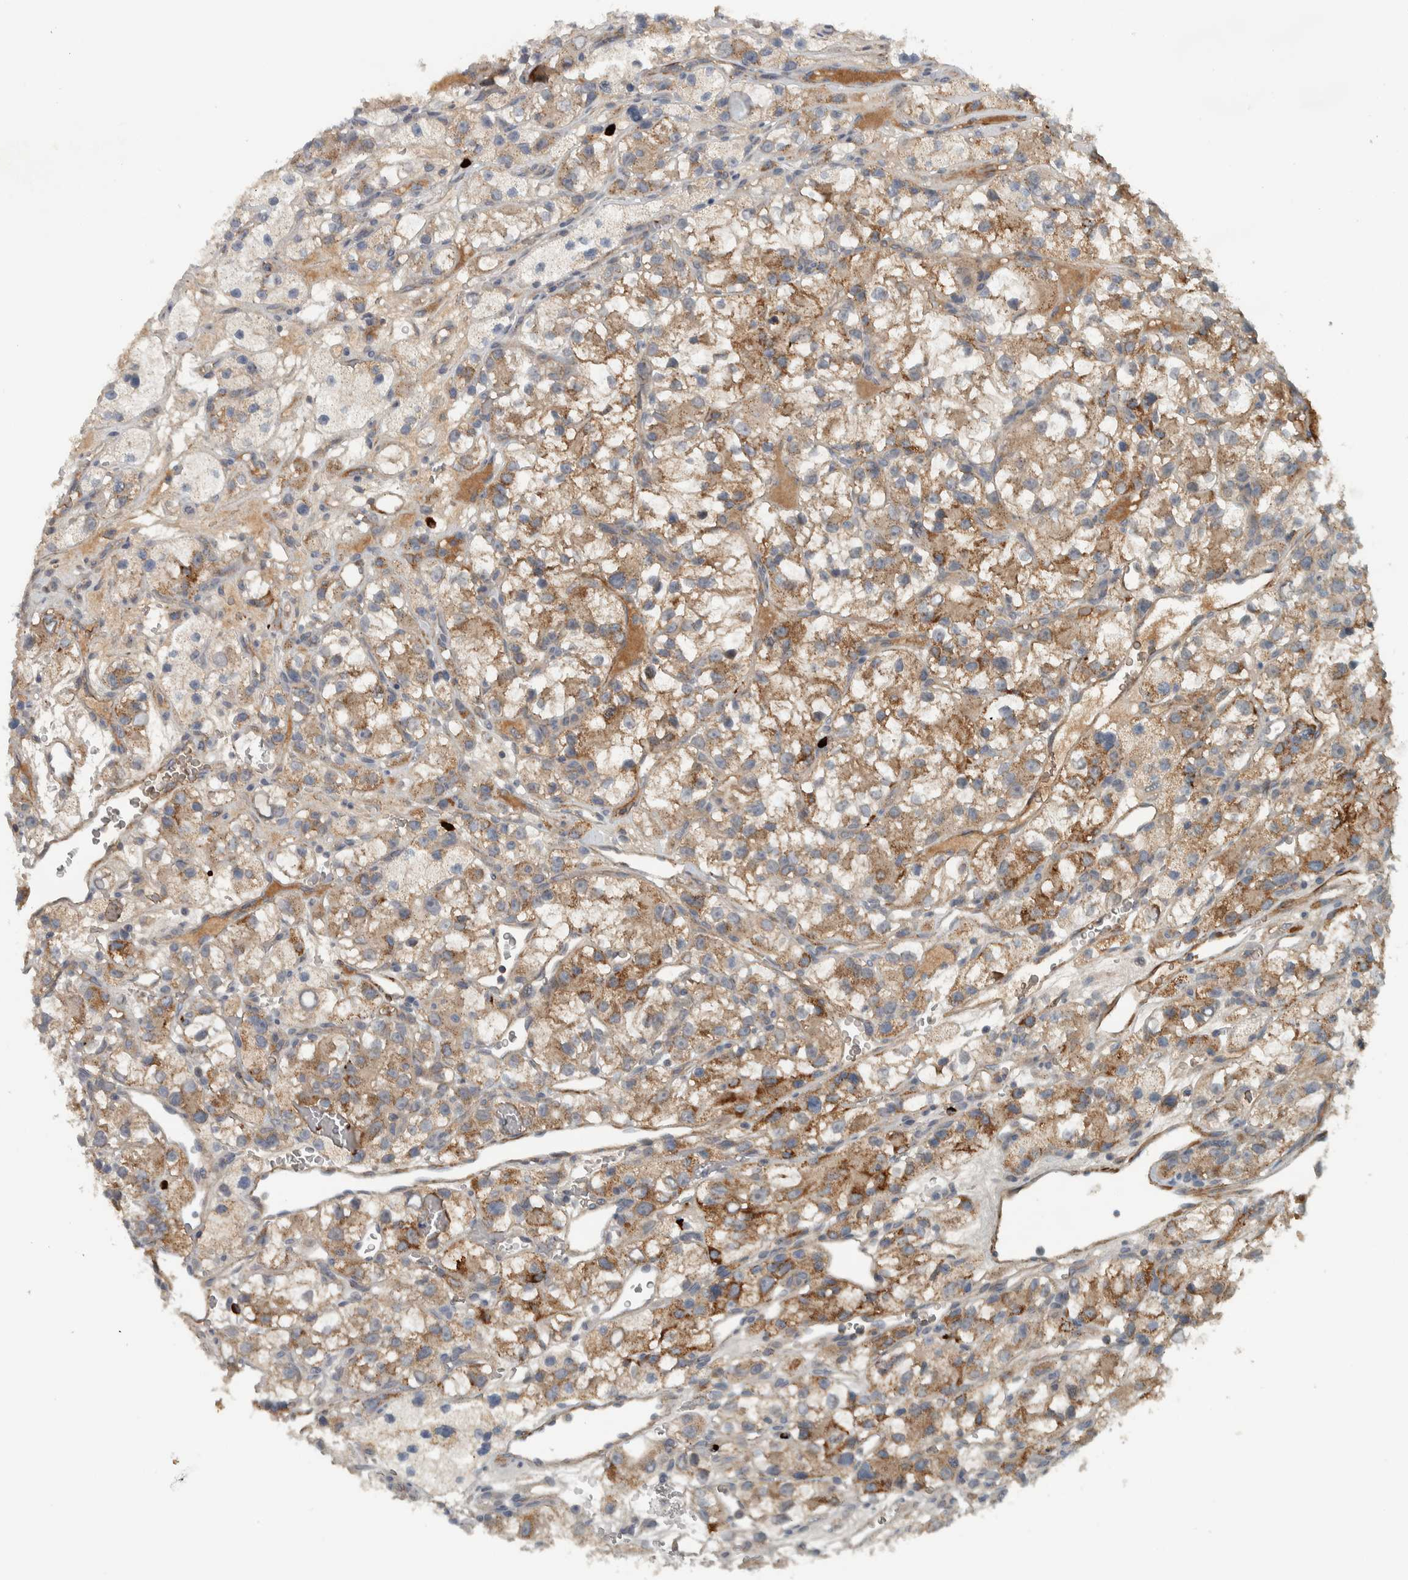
{"staining": {"intensity": "moderate", "quantity": ">75%", "location": "cytoplasmic/membranous"}, "tissue": "renal cancer", "cell_type": "Tumor cells", "image_type": "cancer", "snomed": [{"axis": "morphology", "description": "Adenocarcinoma, NOS"}, {"axis": "topography", "description": "Kidney"}], "caption": "Moderate cytoplasmic/membranous protein expression is present in about >75% of tumor cells in renal cancer (adenocarcinoma). The protein is shown in brown color, while the nuclei are stained blue.", "gene": "LBHD1", "patient": {"sex": "female", "age": 57}}